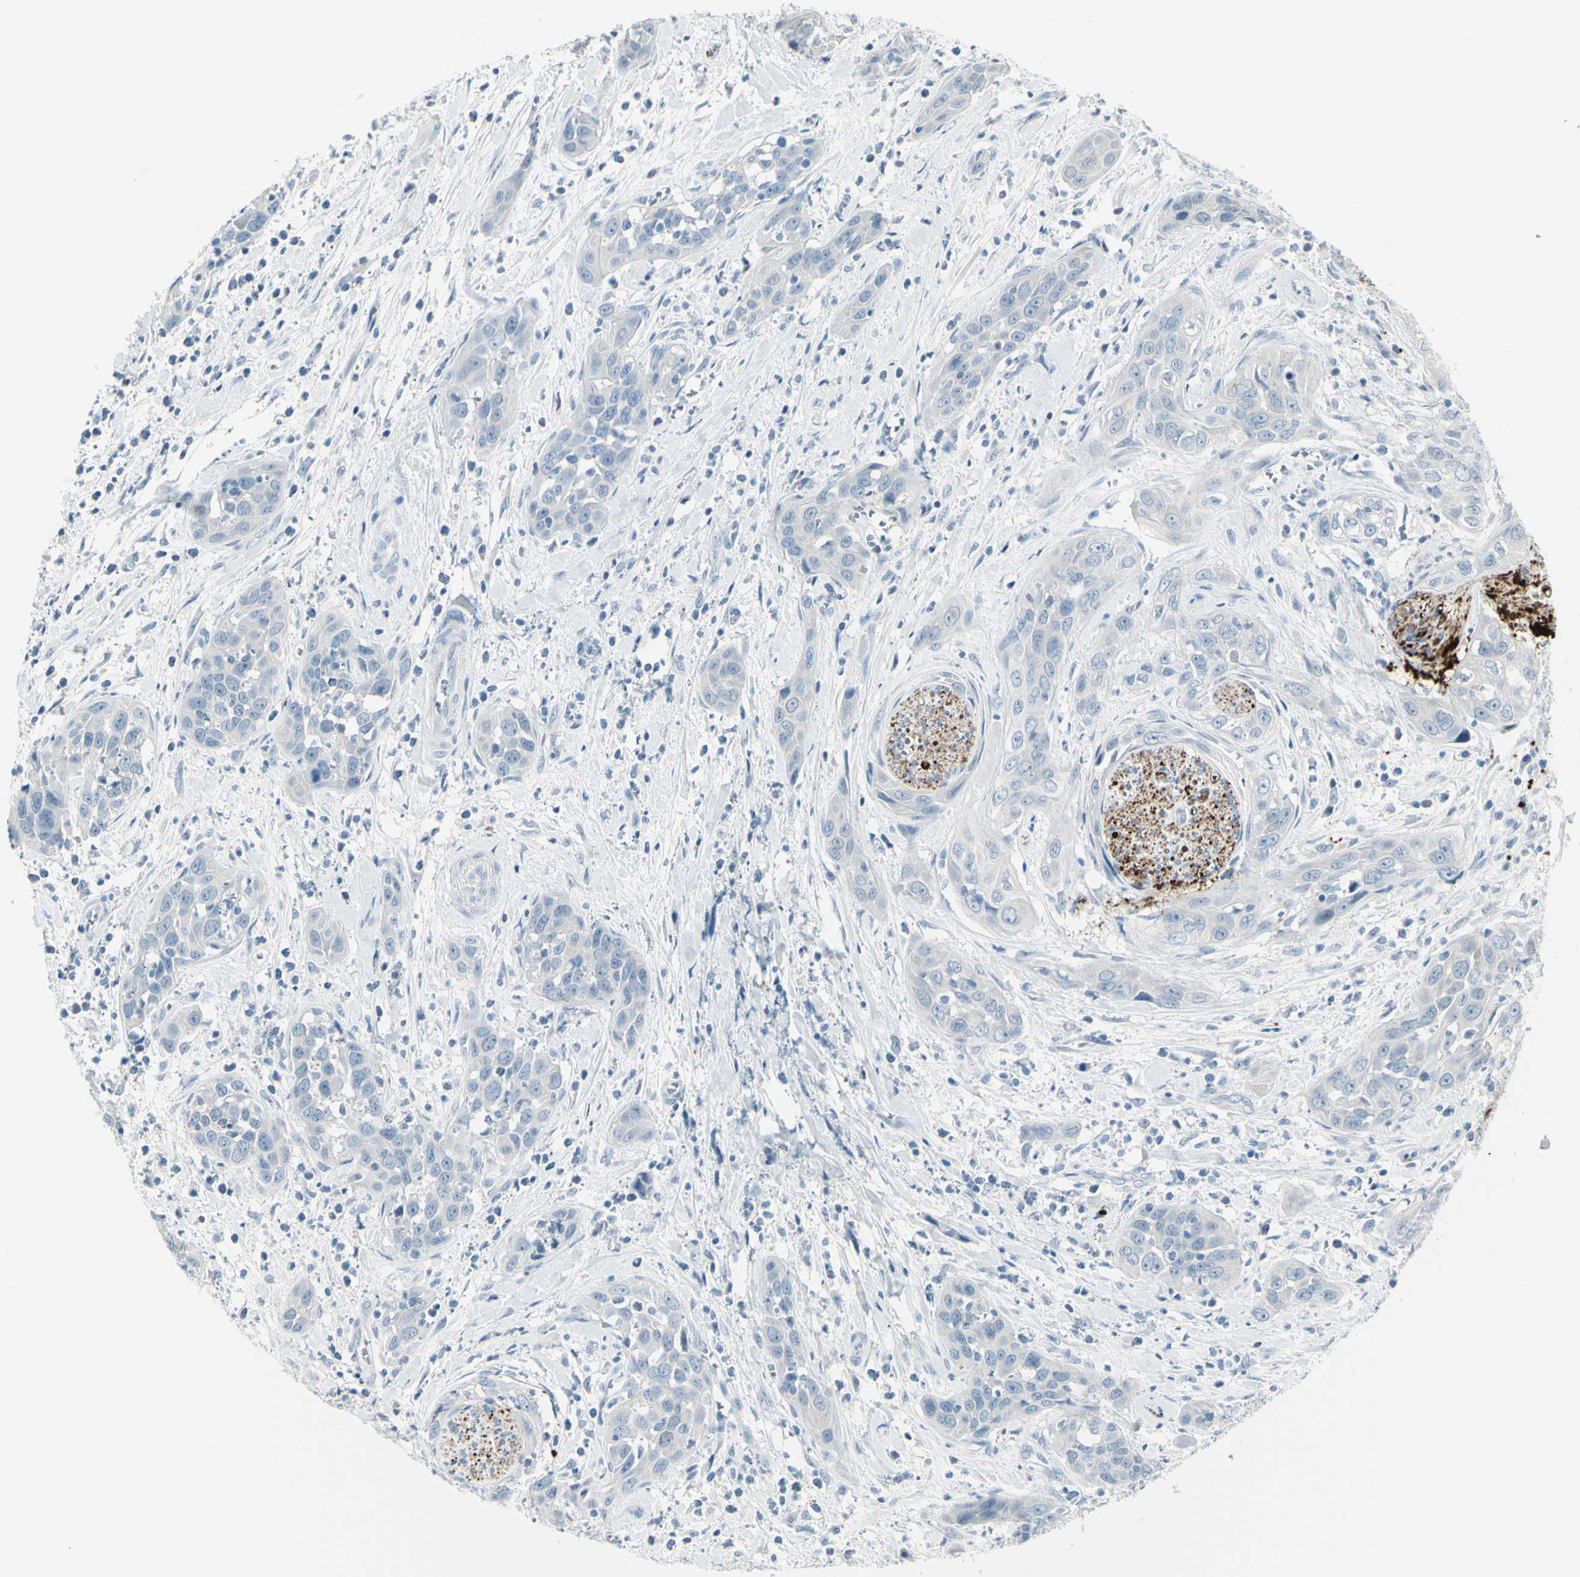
{"staining": {"intensity": "negative", "quantity": "none", "location": "none"}, "tissue": "head and neck cancer", "cell_type": "Tumor cells", "image_type": "cancer", "snomed": [{"axis": "morphology", "description": "Squamous cell carcinoma, NOS"}, {"axis": "topography", "description": "Oral tissue"}, {"axis": "topography", "description": "Head-Neck"}], "caption": "A photomicrograph of head and neck cancer stained for a protein demonstrates no brown staining in tumor cells. The staining is performed using DAB (3,3'-diaminobenzidine) brown chromogen with nuclei counter-stained in using hematoxylin.", "gene": "GPR34", "patient": {"sex": "female", "age": 50}}